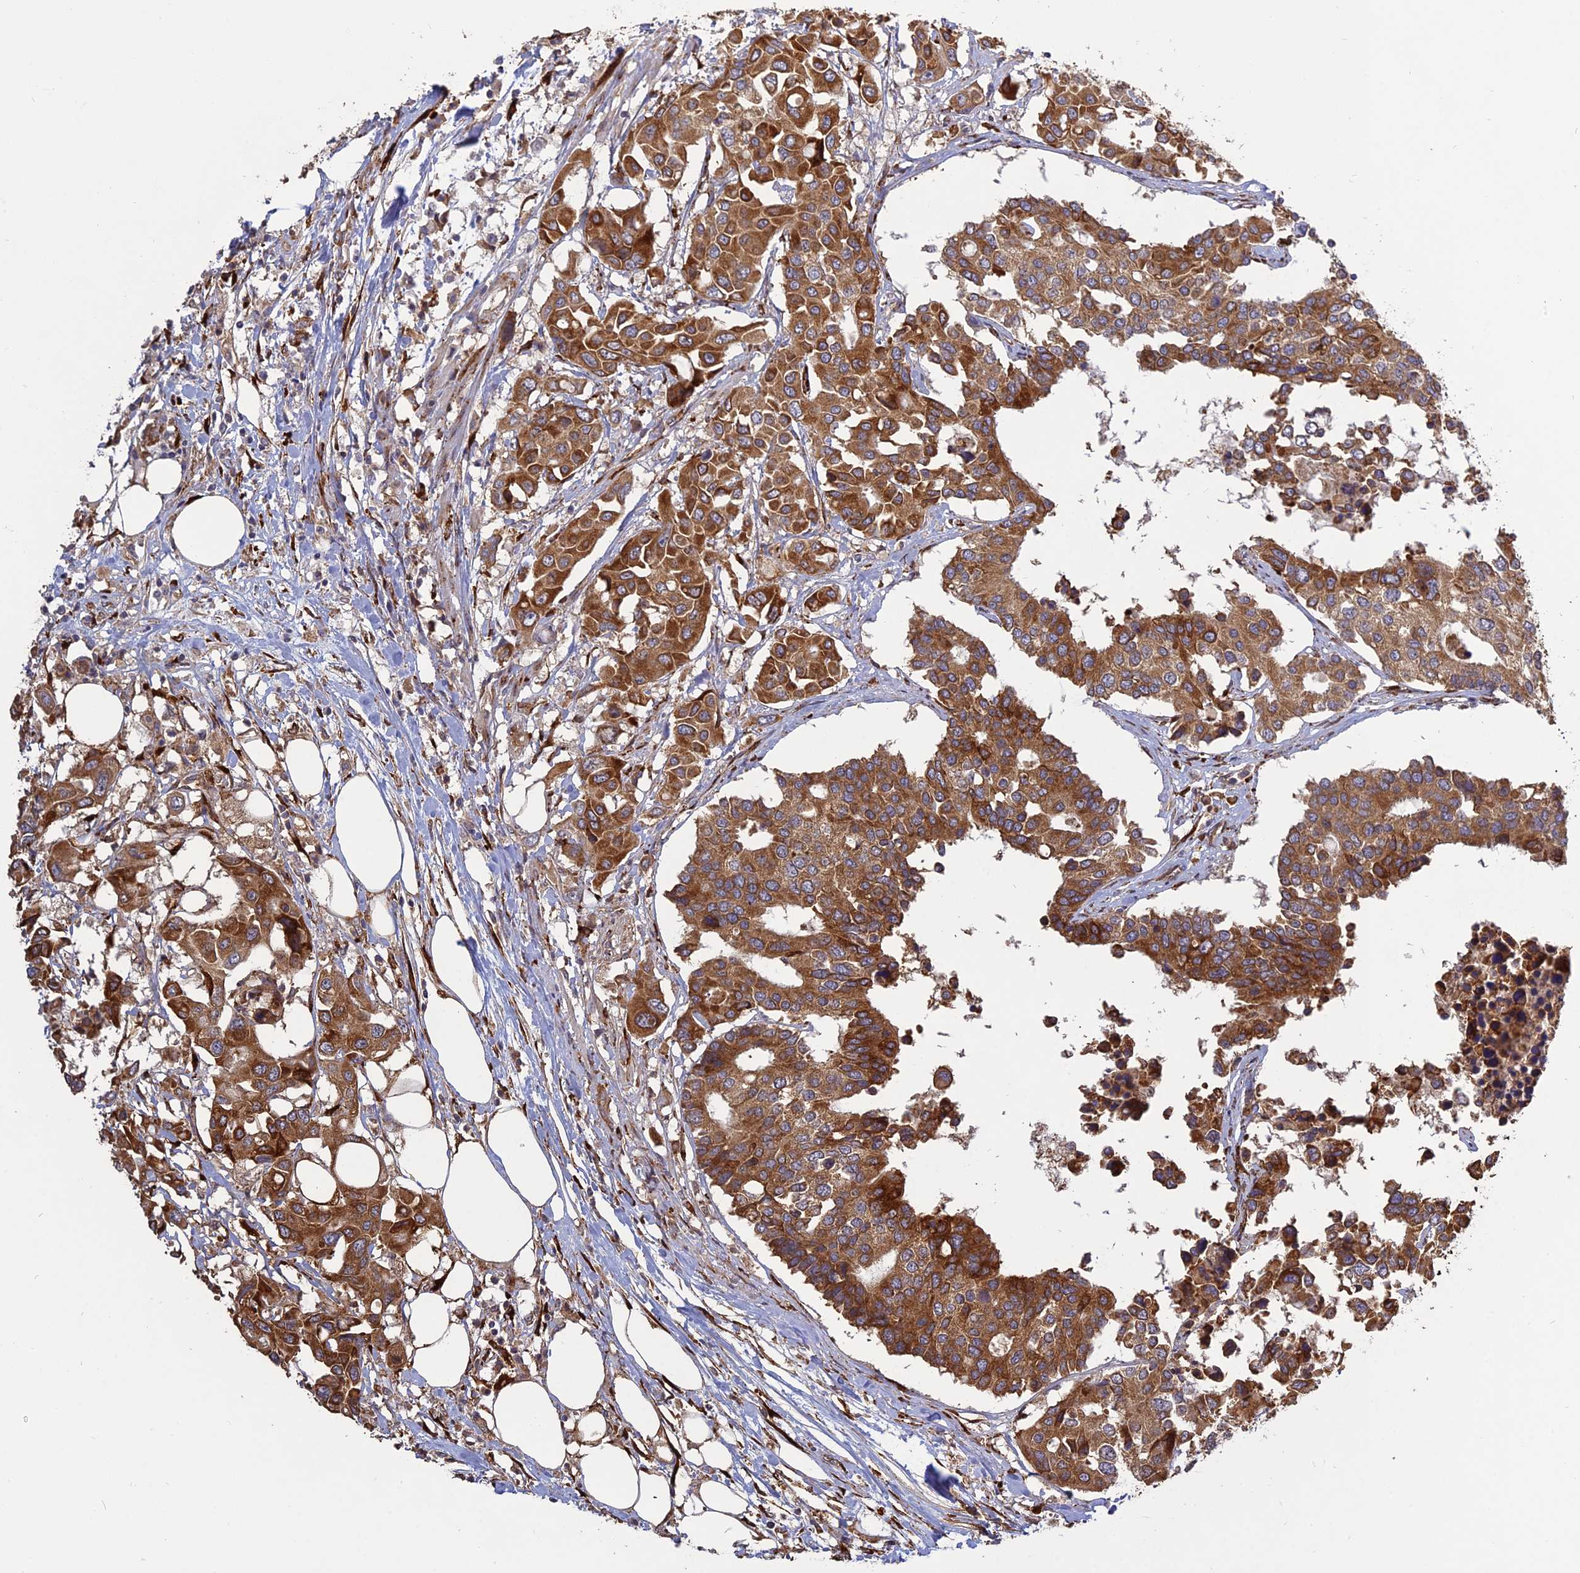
{"staining": {"intensity": "moderate", "quantity": ">75%", "location": "cytoplasmic/membranous"}, "tissue": "colorectal cancer", "cell_type": "Tumor cells", "image_type": "cancer", "snomed": [{"axis": "morphology", "description": "Adenocarcinoma, NOS"}, {"axis": "topography", "description": "Colon"}], "caption": "Immunohistochemical staining of human adenocarcinoma (colorectal) displays medium levels of moderate cytoplasmic/membranous protein expression in approximately >75% of tumor cells.", "gene": "PPIC", "patient": {"sex": "male", "age": 77}}